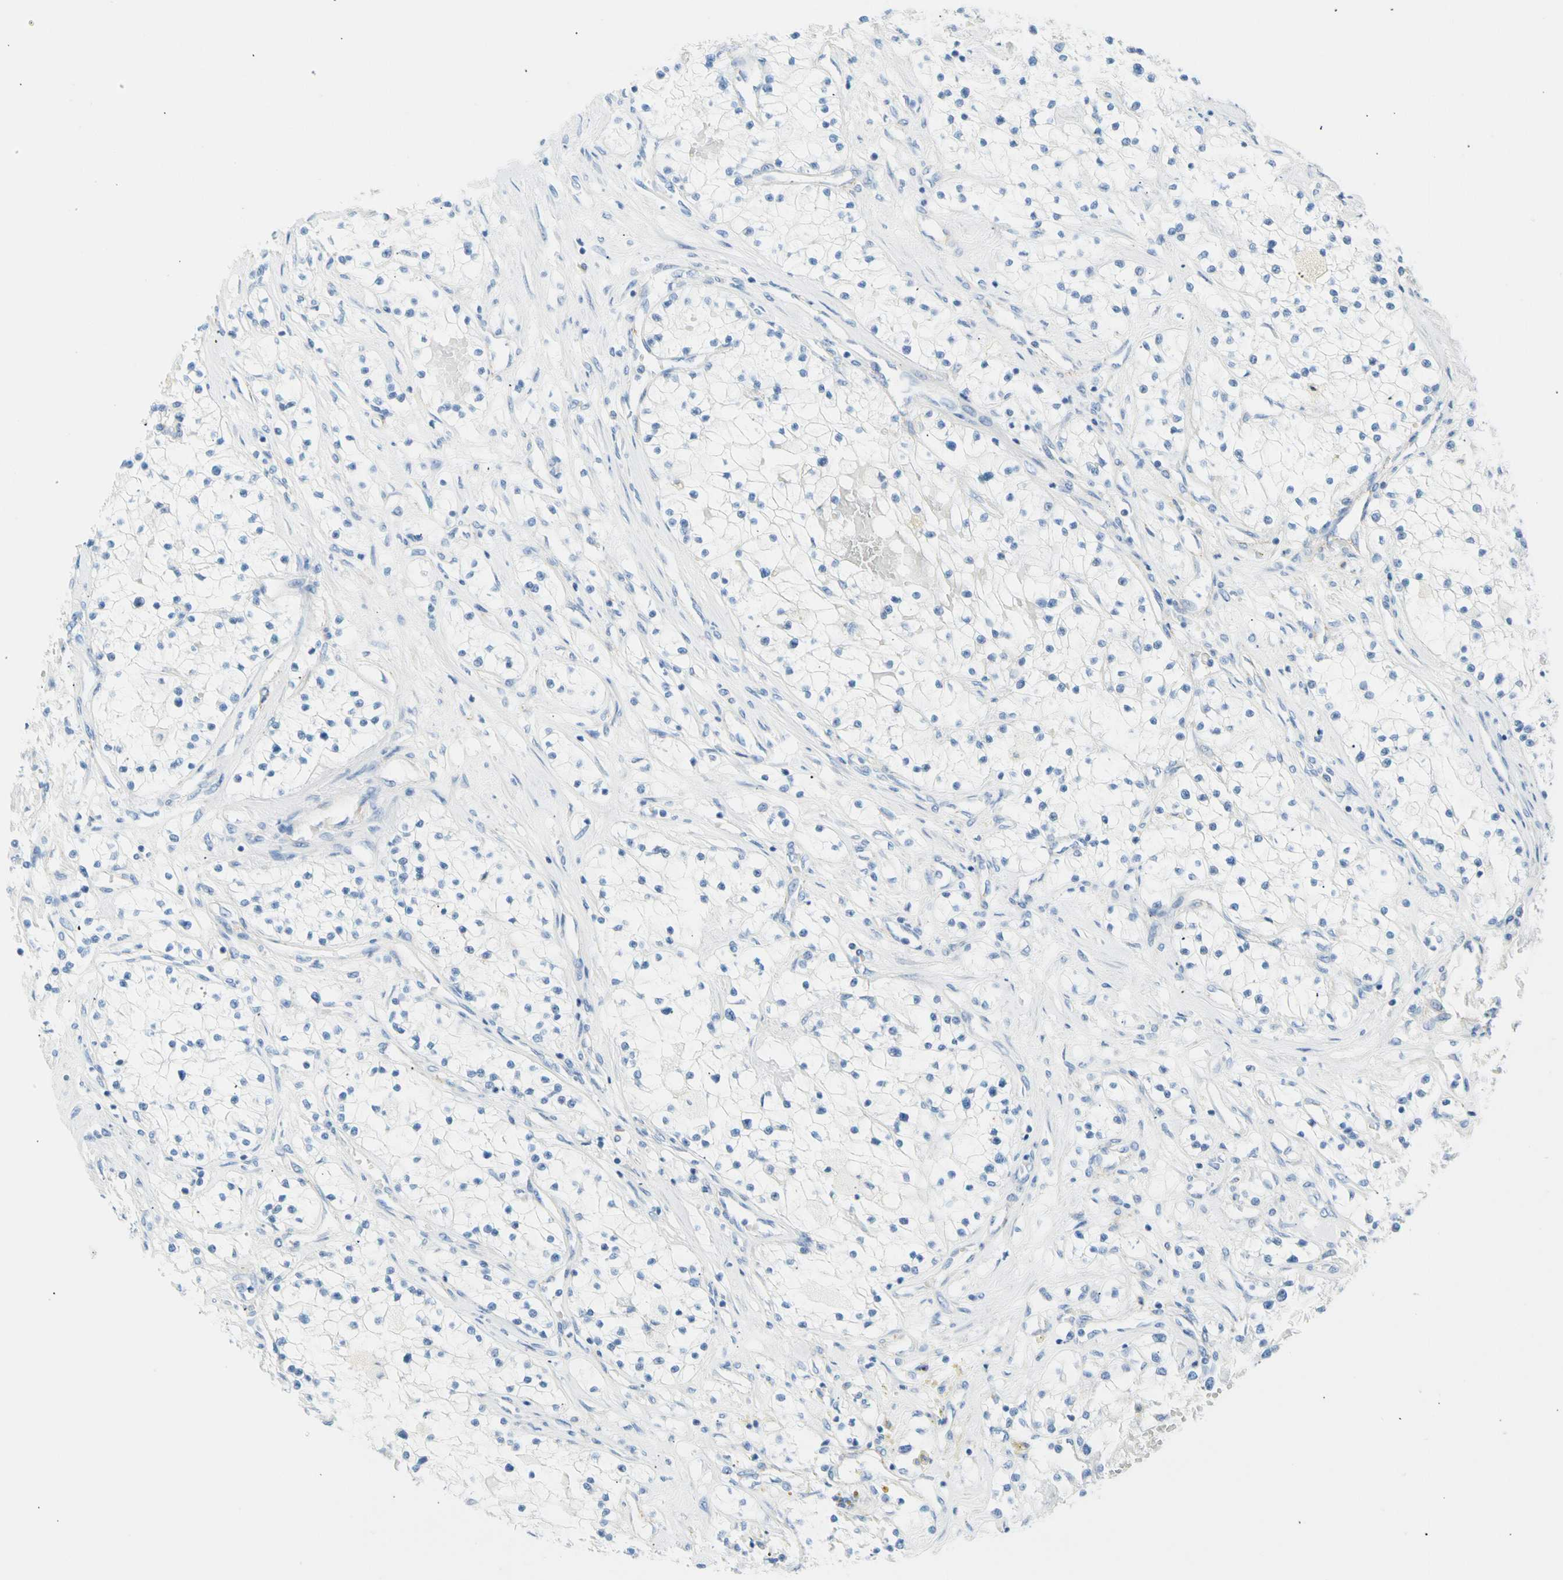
{"staining": {"intensity": "negative", "quantity": "none", "location": "none"}, "tissue": "renal cancer", "cell_type": "Tumor cells", "image_type": "cancer", "snomed": [{"axis": "morphology", "description": "Adenocarcinoma, NOS"}, {"axis": "topography", "description": "Kidney"}], "caption": "Immunohistochemistry micrograph of neoplastic tissue: renal adenocarcinoma stained with DAB (3,3'-diaminobenzidine) reveals no significant protein staining in tumor cells. (Brightfield microscopy of DAB (3,3'-diaminobenzidine) immunohistochemistry (IHC) at high magnification).", "gene": "CEL", "patient": {"sex": "male", "age": 68}}